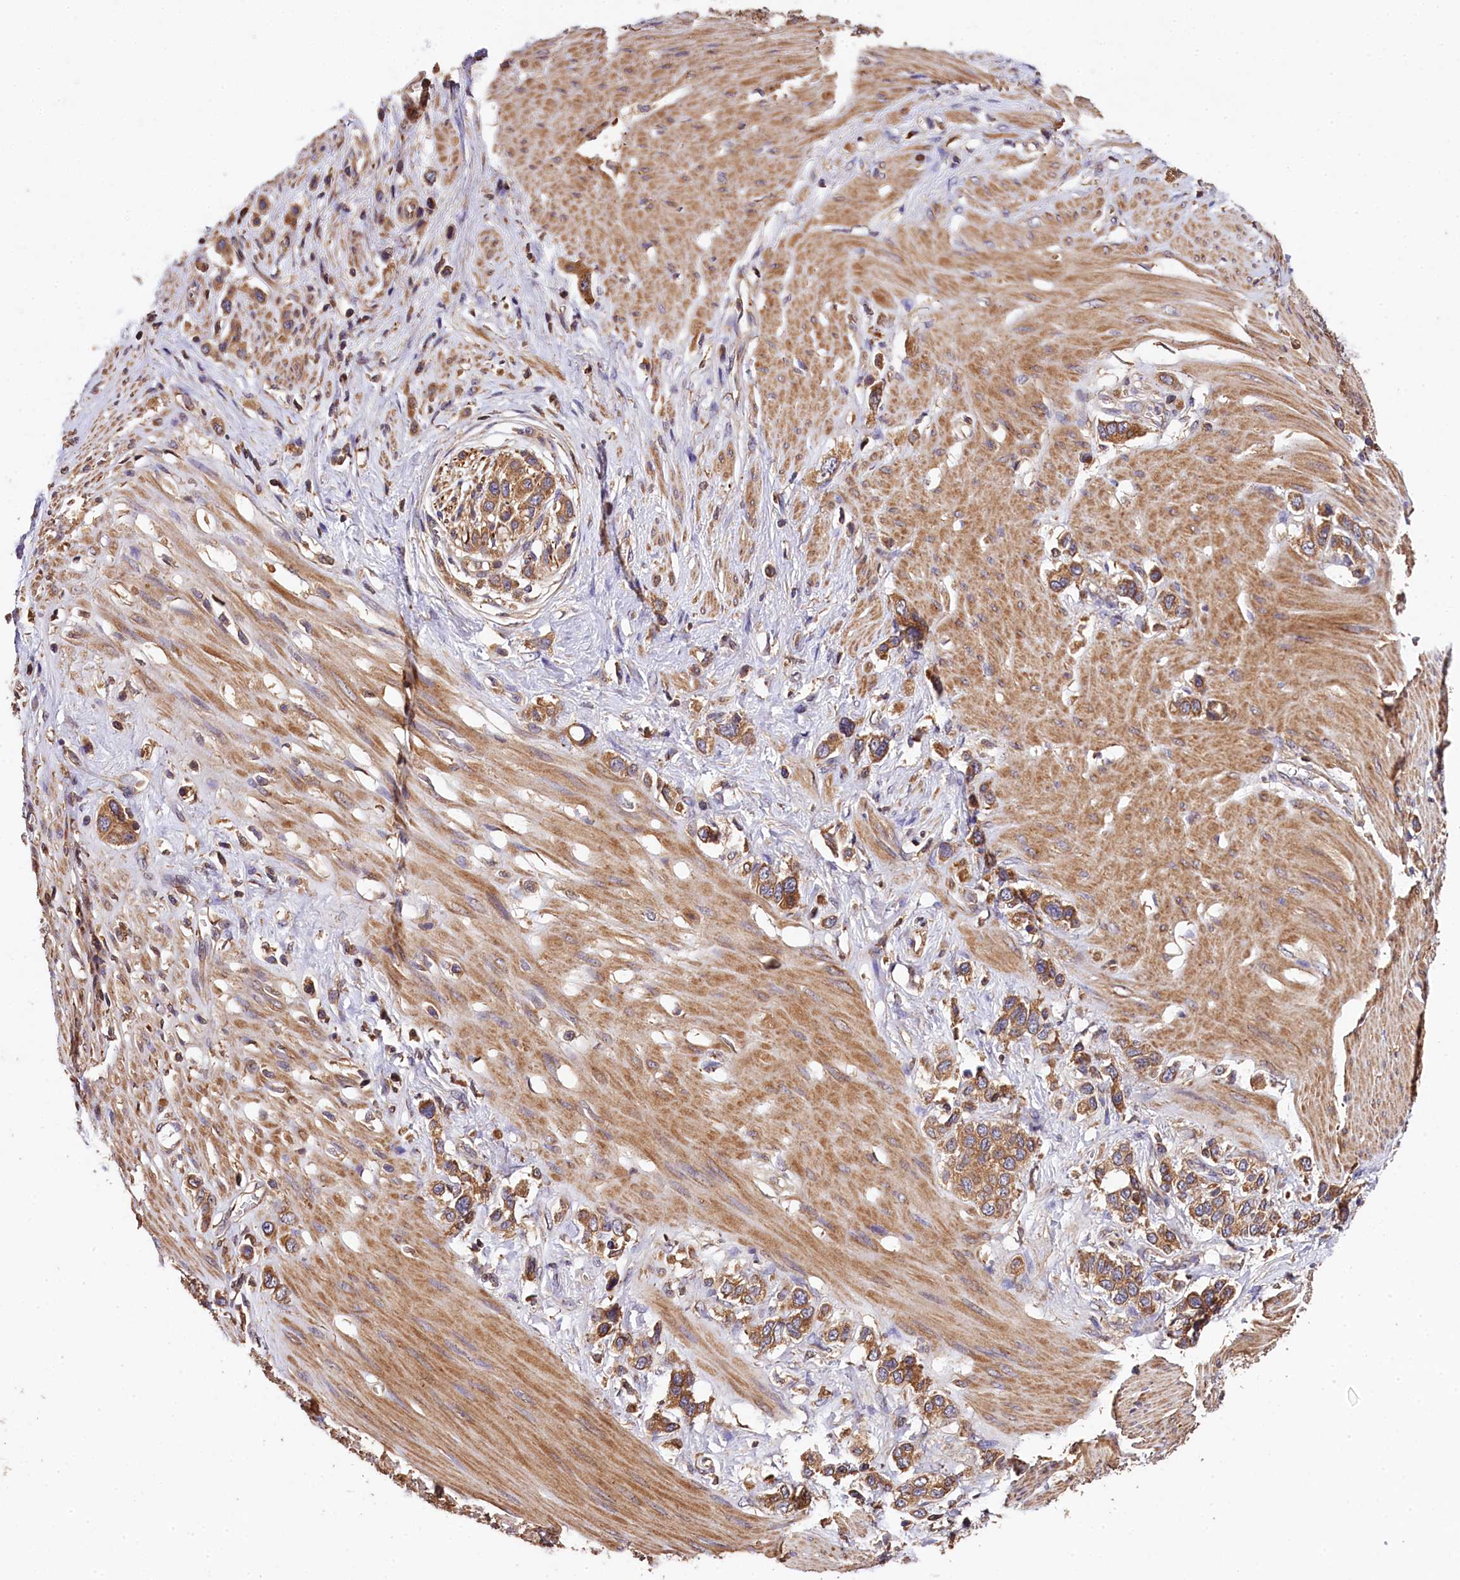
{"staining": {"intensity": "moderate", "quantity": ">75%", "location": "cytoplasmic/membranous"}, "tissue": "stomach cancer", "cell_type": "Tumor cells", "image_type": "cancer", "snomed": [{"axis": "morphology", "description": "Adenocarcinoma, NOS"}, {"axis": "morphology", "description": "Adenocarcinoma, High grade"}, {"axis": "topography", "description": "Stomach, upper"}, {"axis": "topography", "description": "Stomach, lower"}], "caption": "The histopathology image exhibits a brown stain indicating the presence of a protein in the cytoplasmic/membranous of tumor cells in stomach cancer.", "gene": "KLC2", "patient": {"sex": "female", "age": 65}}